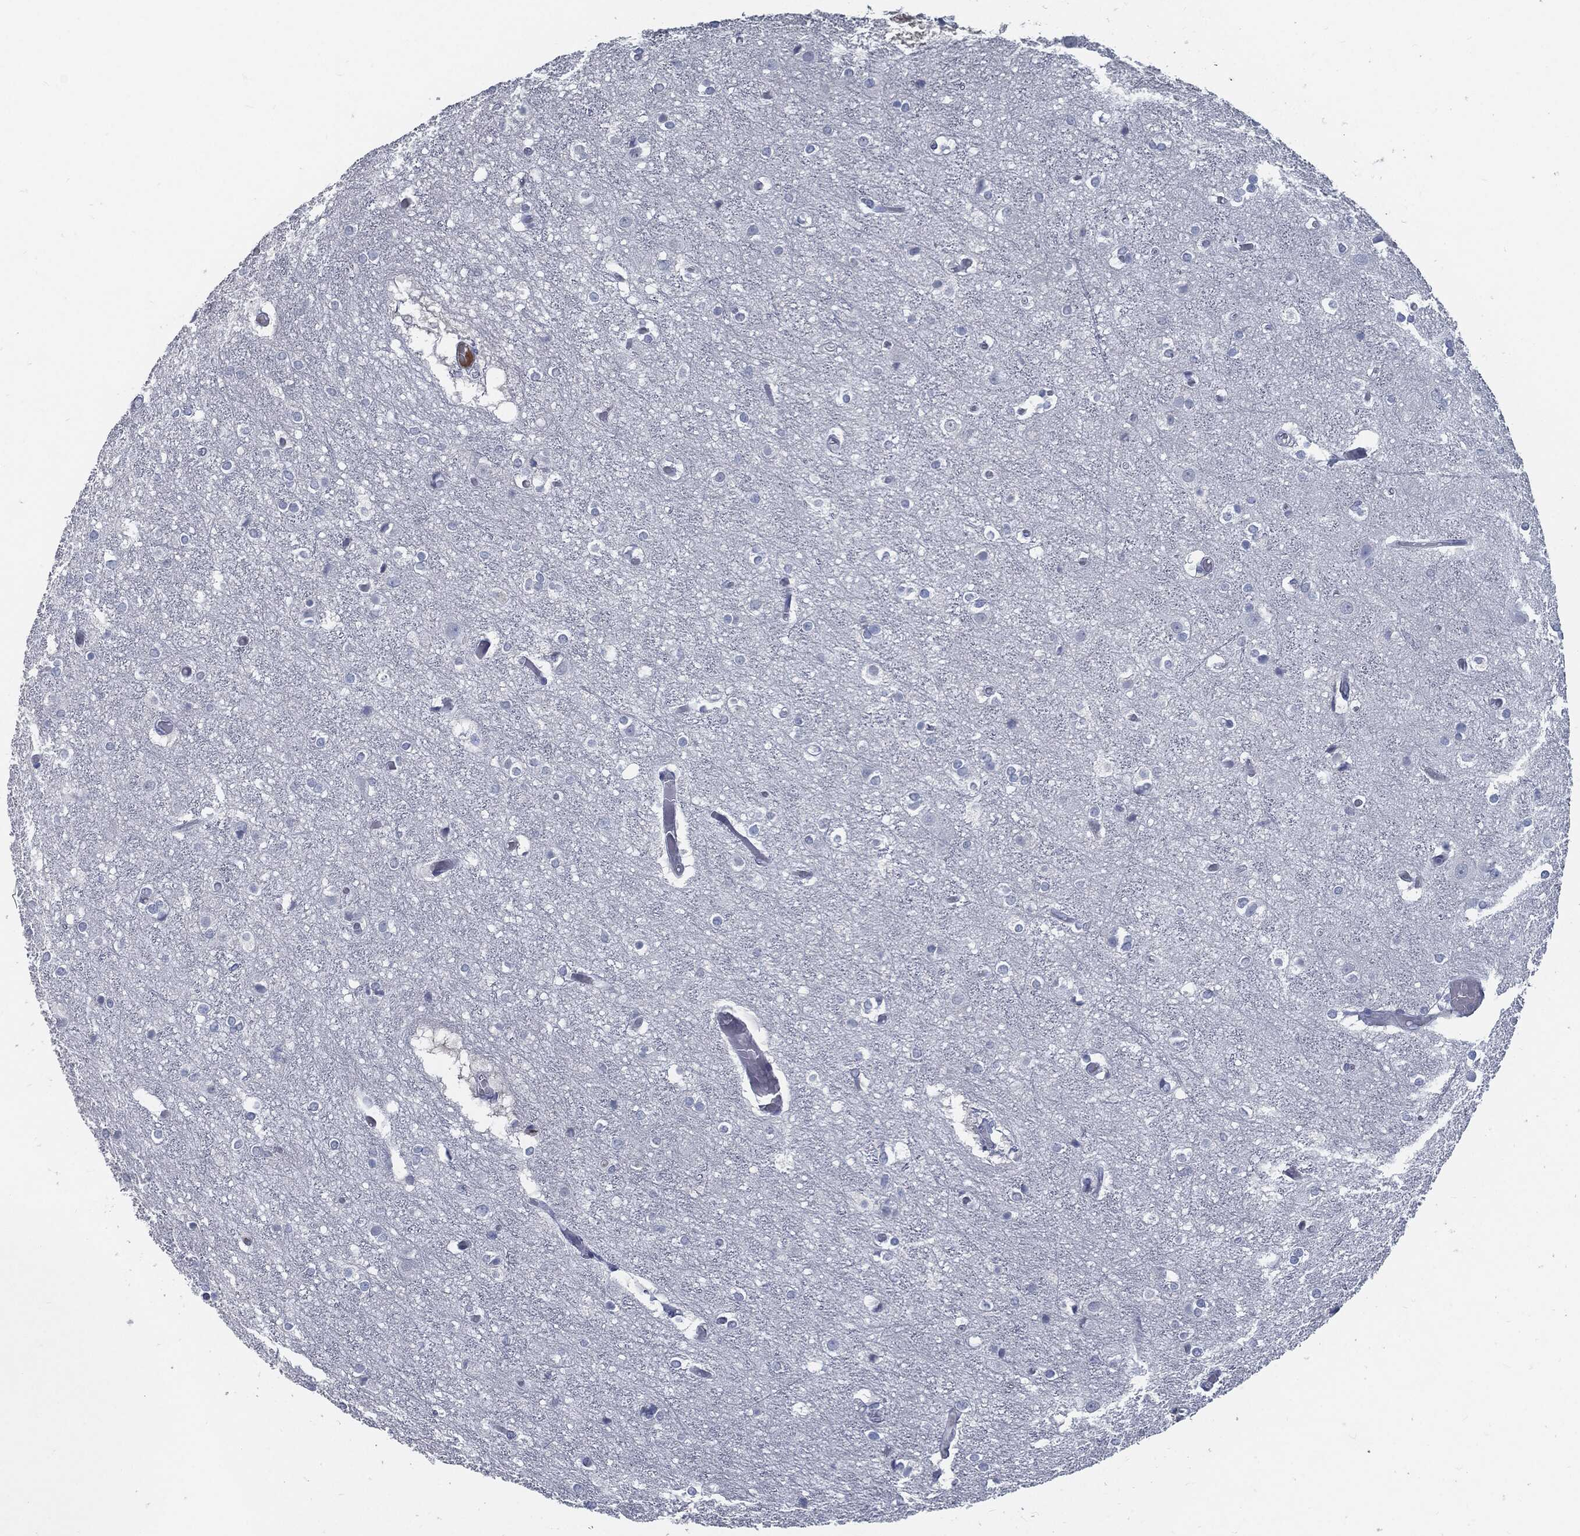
{"staining": {"intensity": "negative", "quantity": "none", "location": "none"}, "tissue": "cerebral cortex", "cell_type": "Endothelial cells", "image_type": "normal", "snomed": [{"axis": "morphology", "description": "Normal tissue, NOS"}, {"axis": "topography", "description": "Cerebral cortex"}], "caption": "Protein analysis of benign cerebral cortex exhibits no significant positivity in endothelial cells.", "gene": "MST1", "patient": {"sex": "female", "age": 52}}